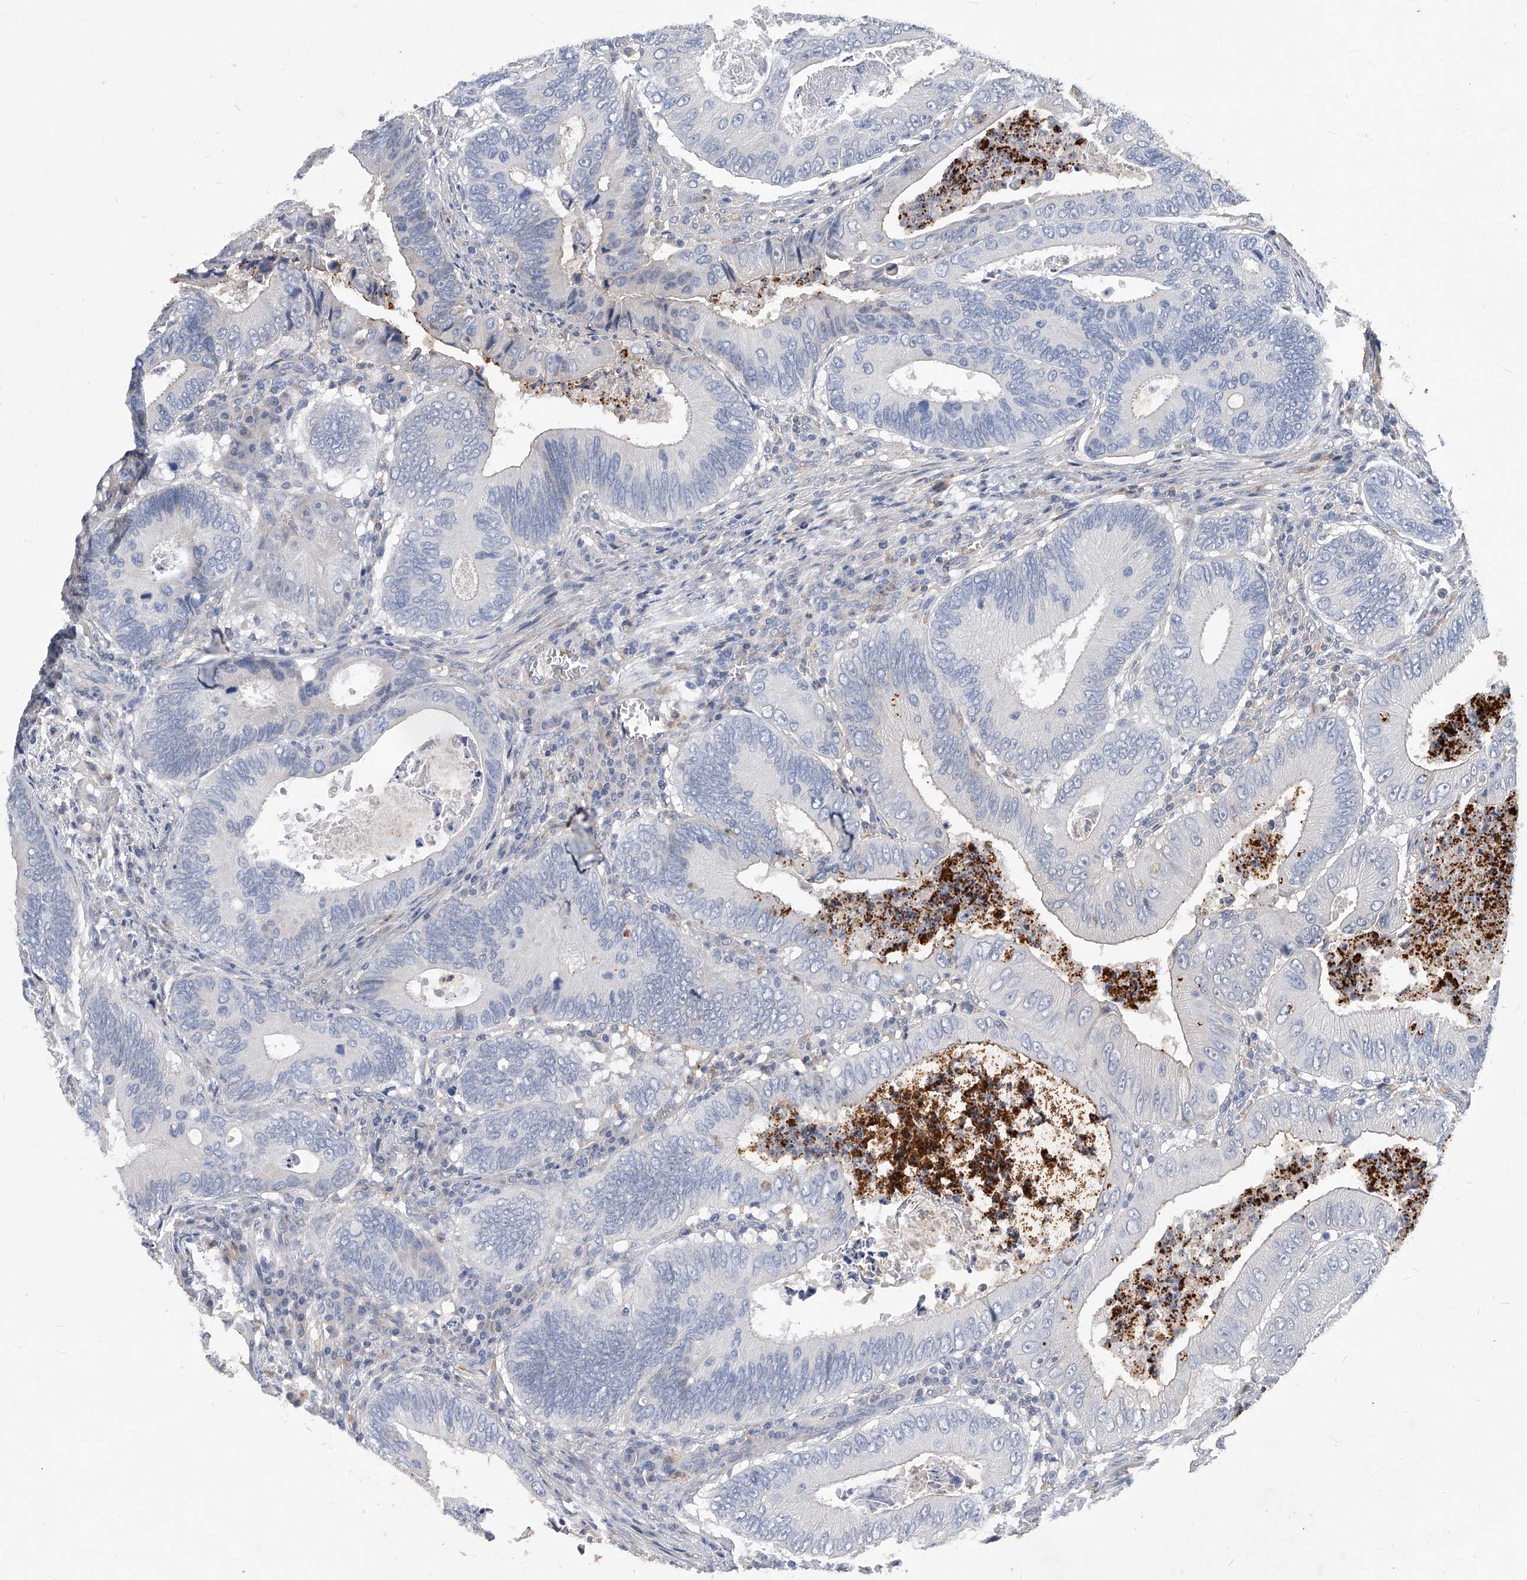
{"staining": {"intensity": "negative", "quantity": "none", "location": "none"}, "tissue": "colorectal cancer", "cell_type": "Tumor cells", "image_type": "cancer", "snomed": [{"axis": "morphology", "description": "Inflammation, NOS"}, {"axis": "morphology", "description": "Adenocarcinoma, NOS"}, {"axis": "topography", "description": "Colon"}], "caption": "High power microscopy micrograph of an IHC image of colorectal adenocarcinoma, revealing no significant expression in tumor cells.", "gene": "HOMER3", "patient": {"sex": "male", "age": 72}}